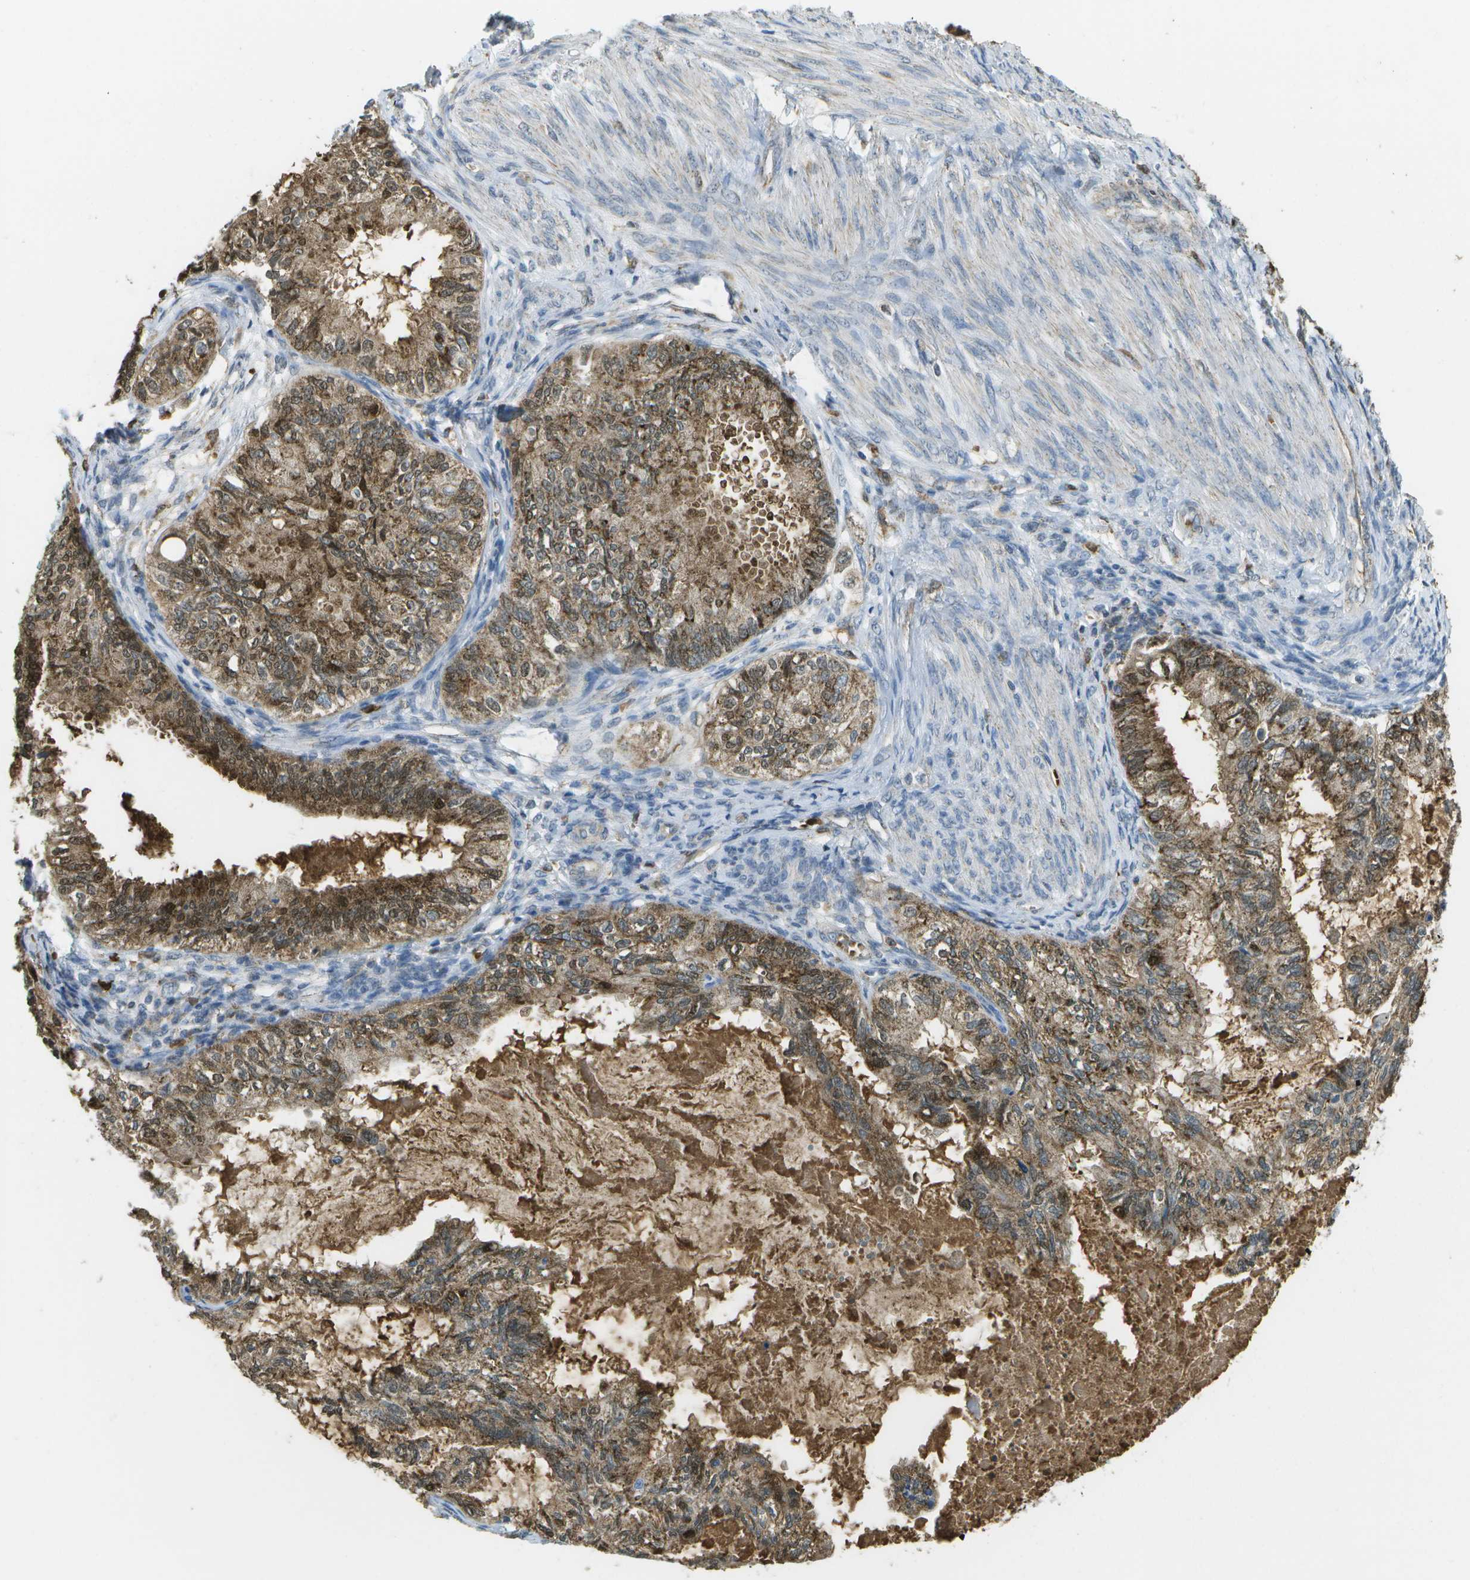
{"staining": {"intensity": "moderate", "quantity": ">75%", "location": "cytoplasmic/membranous"}, "tissue": "cervical cancer", "cell_type": "Tumor cells", "image_type": "cancer", "snomed": [{"axis": "morphology", "description": "Normal tissue, NOS"}, {"axis": "morphology", "description": "Adenocarcinoma, NOS"}, {"axis": "topography", "description": "Cervix"}, {"axis": "topography", "description": "Endometrium"}], "caption": "Immunohistochemical staining of human cervical cancer exhibits medium levels of moderate cytoplasmic/membranous protein positivity in approximately >75% of tumor cells.", "gene": "CACHD1", "patient": {"sex": "female", "age": 86}}